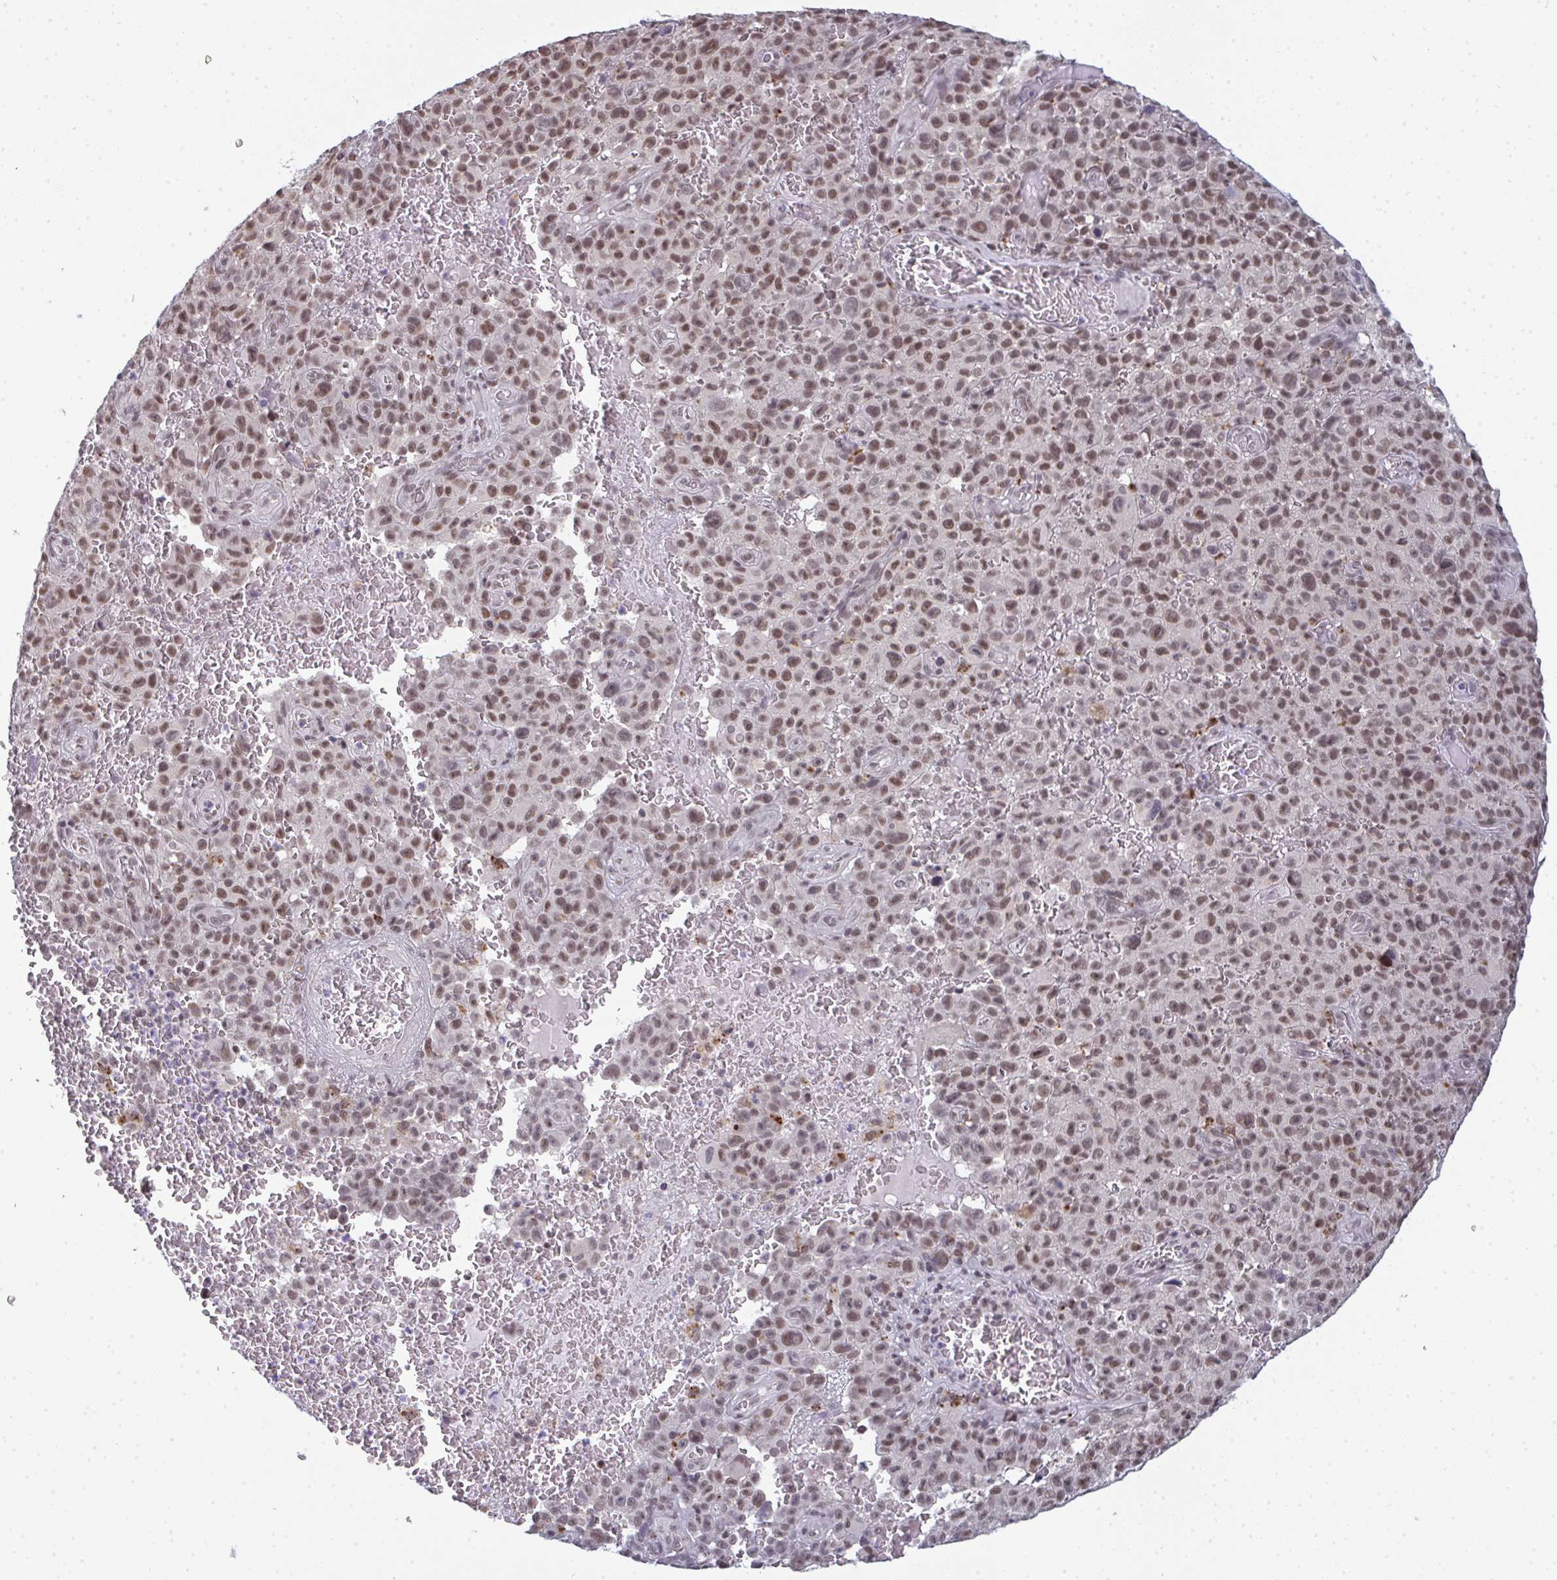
{"staining": {"intensity": "moderate", "quantity": ">75%", "location": "nuclear"}, "tissue": "melanoma", "cell_type": "Tumor cells", "image_type": "cancer", "snomed": [{"axis": "morphology", "description": "Malignant melanoma, NOS"}, {"axis": "topography", "description": "Skin"}], "caption": "Protein expression analysis of human malignant melanoma reveals moderate nuclear positivity in about >75% of tumor cells.", "gene": "ATF1", "patient": {"sex": "female", "age": 82}}